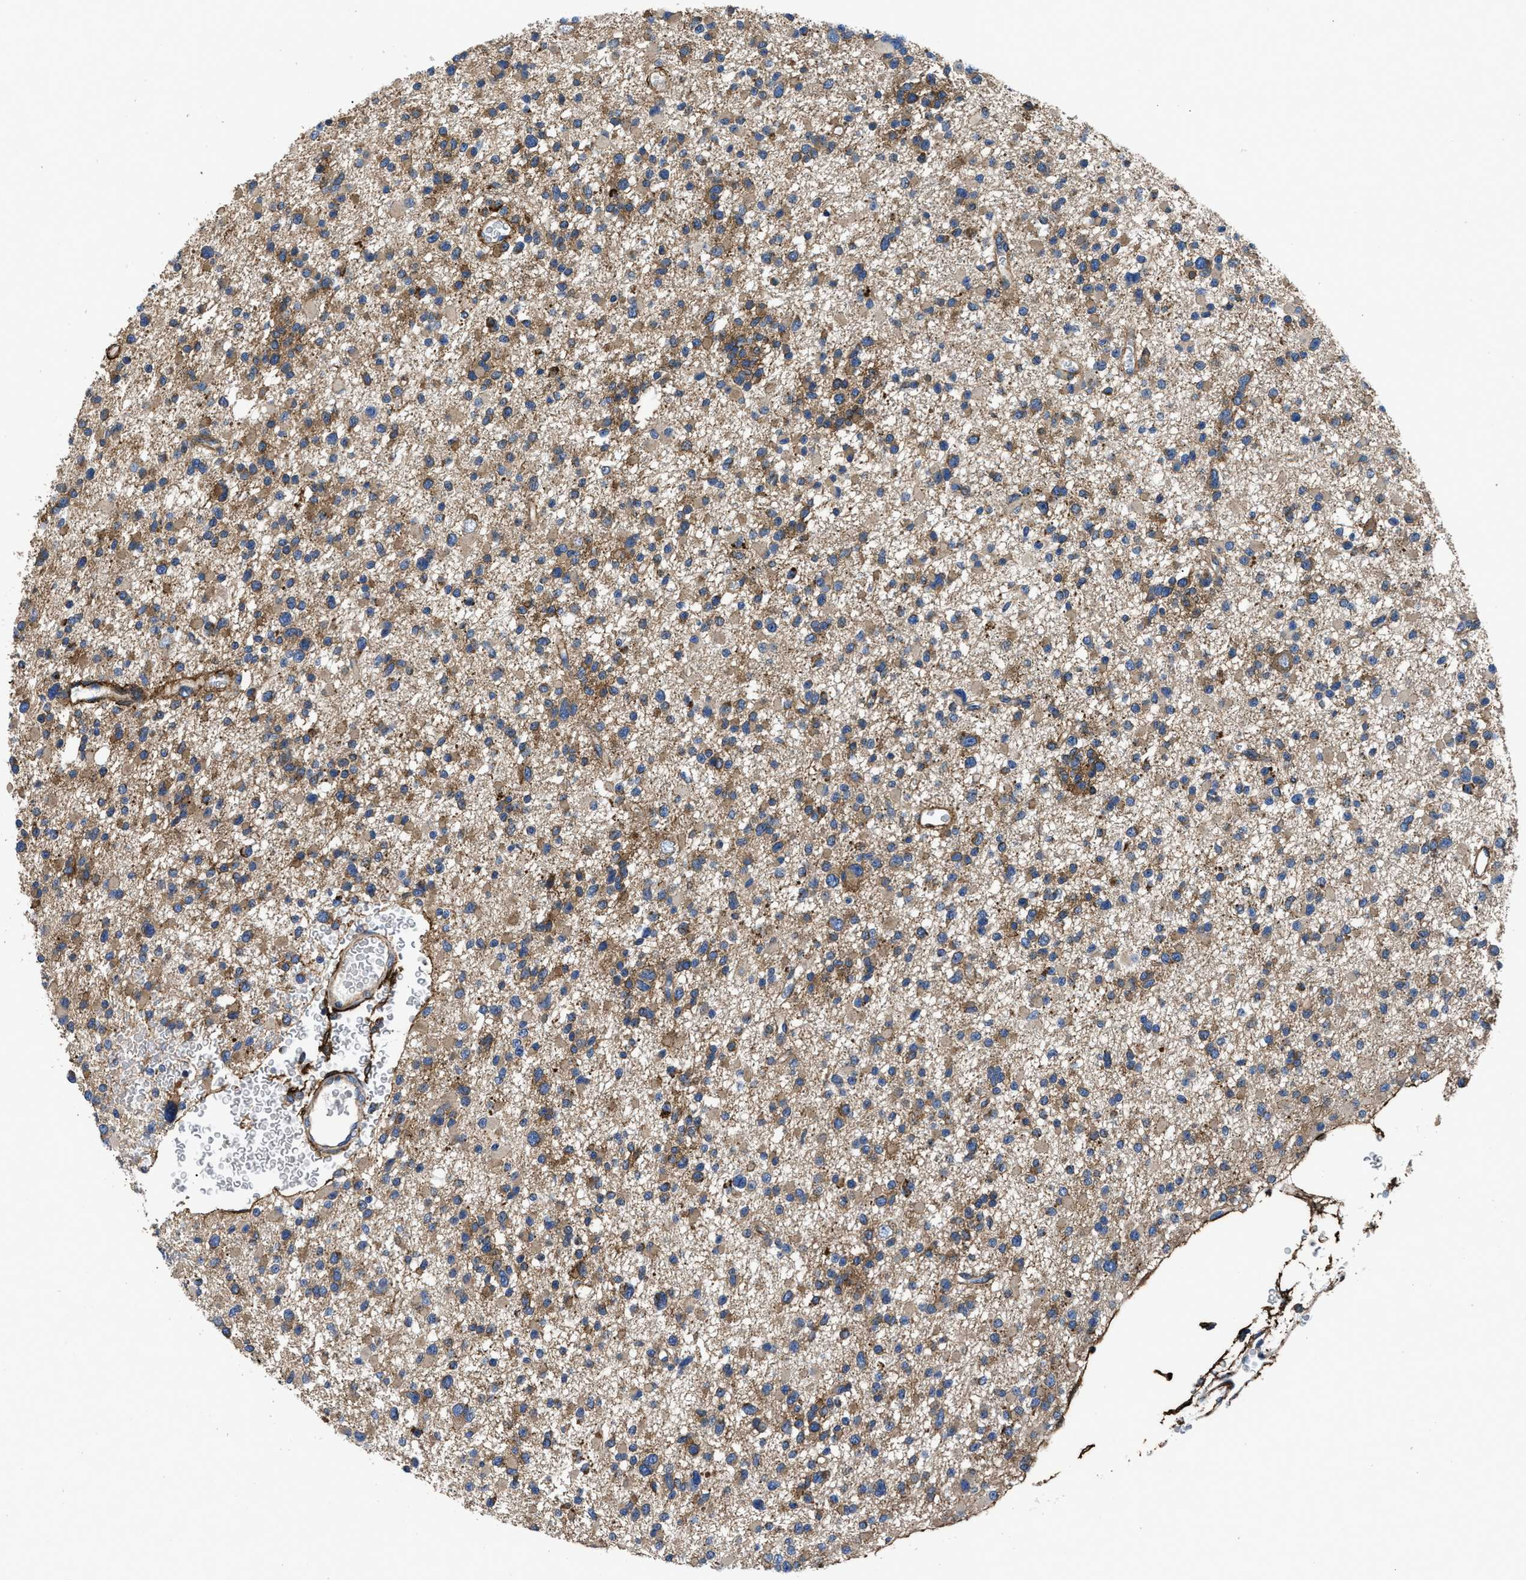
{"staining": {"intensity": "moderate", "quantity": "25%-75%", "location": "cytoplasmic/membranous"}, "tissue": "glioma", "cell_type": "Tumor cells", "image_type": "cancer", "snomed": [{"axis": "morphology", "description": "Glioma, malignant, Low grade"}, {"axis": "topography", "description": "Brain"}], "caption": "Protein expression by IHC exhibits moderate cytoplasmic/membranous expression in about 25%-75% of tumor cells in malignant glioma (low-grade).", "gene": "NT5E", "patient": {"sex": "female", "age": 22}}